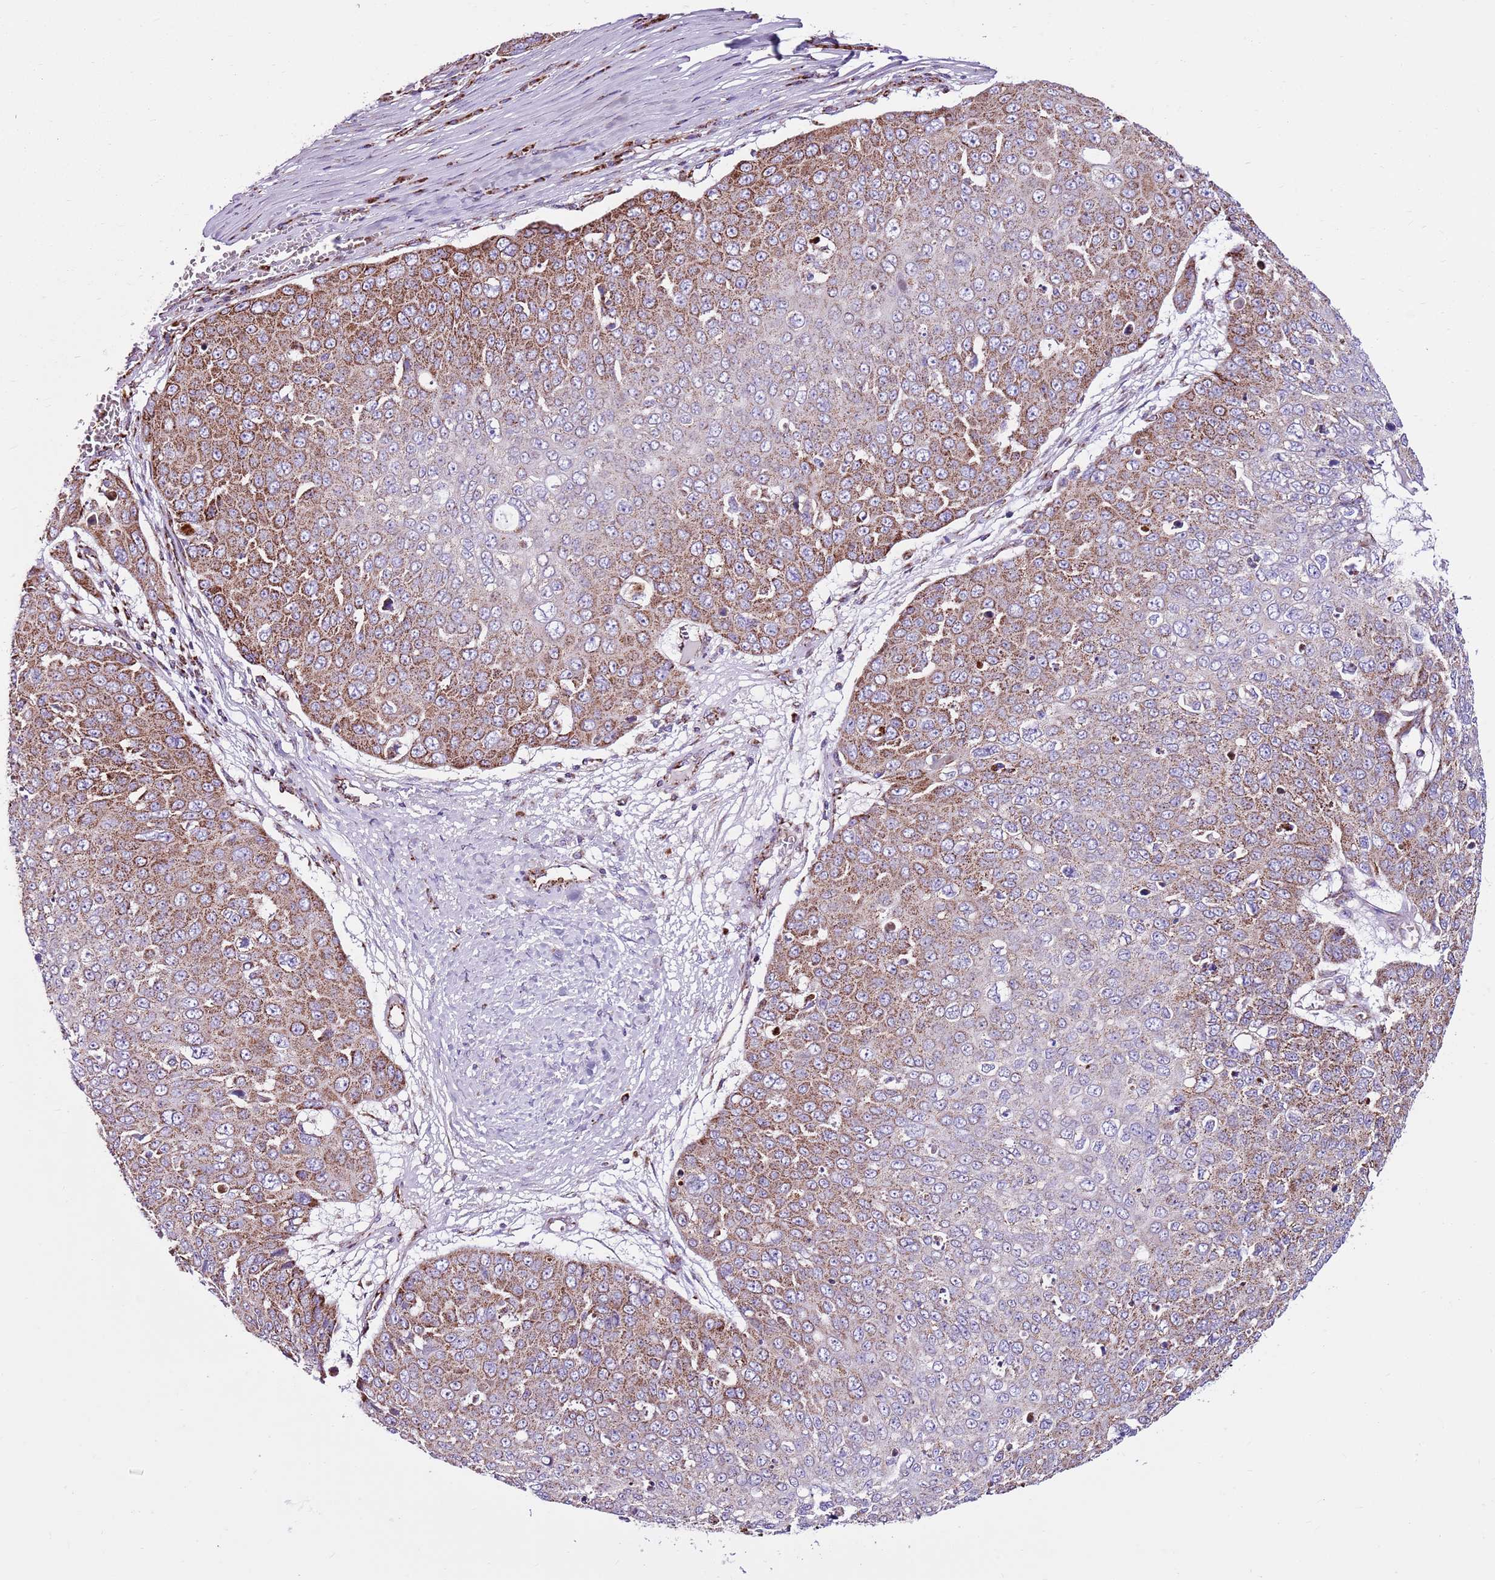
{"staining": {"intensity": "moderate", "quantity": "25%-75%", "location": "cytoplasmic/membranous"}, "tissue": "skin cancer", "cell_type": "Tumor cells", "image_type": "cancer", "snomed": [{"axis": "morphology", "description": "Squamous cell carcinoma, NOS"}, {"axis": "topography", "description": "Skin"}], "caption": "DAB (3,3'-diaminobenzidine) immunohistochemical staining of skin cancer (squamous cell carcinoma) displays moderate cytoplasmic/membranous protein positivity in approximately 25%-75% of tumor cells. (brown staining indicates protein expression, while blue staining denotes nuclei).", "gene": "HECTD4", "patient": {"sex": "male", "age": 71}}